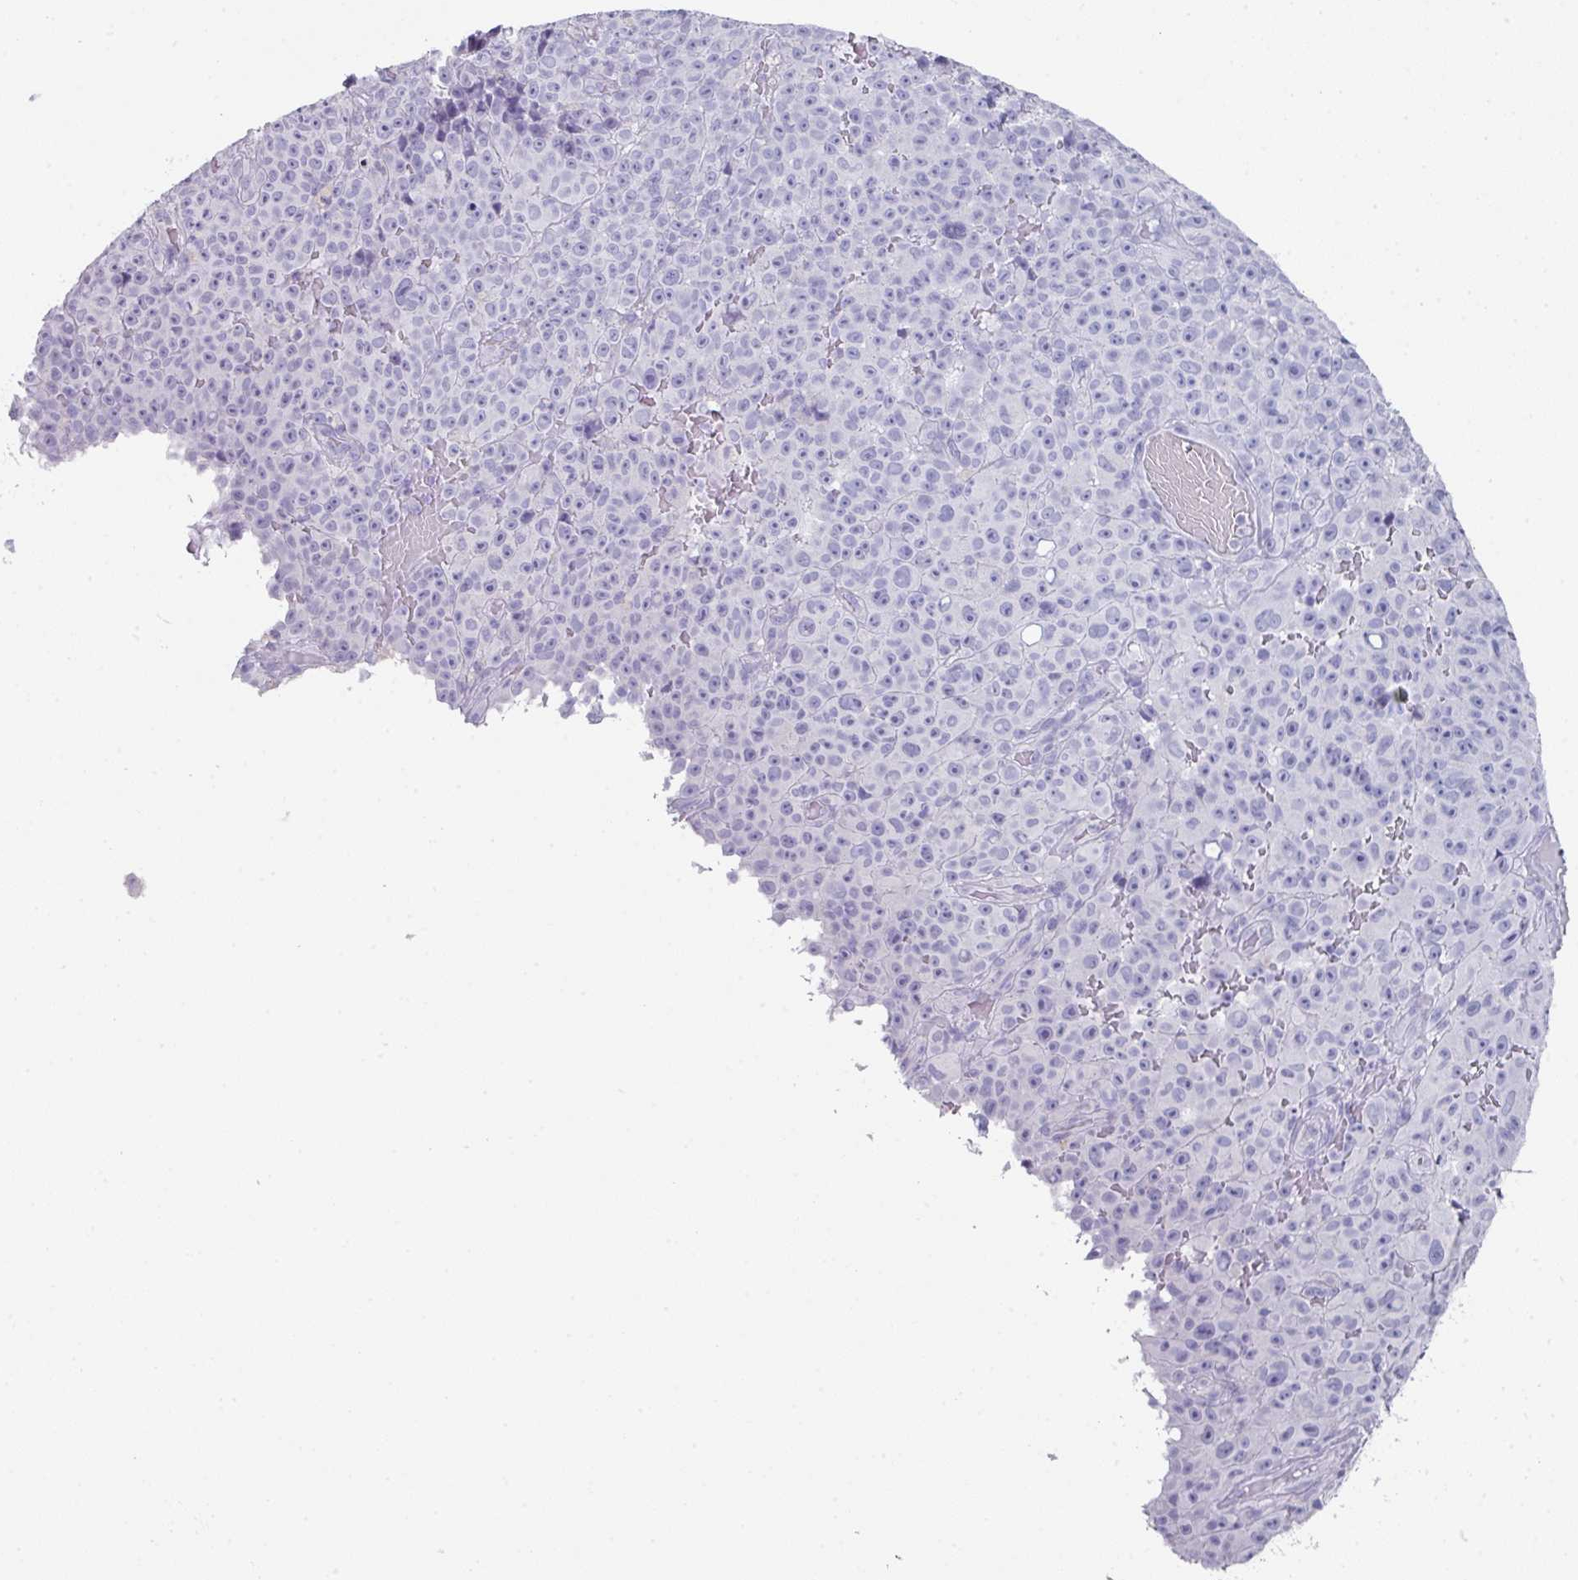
{"staining": {"intensity": "negative", "quantity": "none", "location": "none"}, "tissue": "melanoma", "cell_type": "Tumor cells", "image_type": "cancer", "snomed": [{"axis": "morphology", "description": "Malignant melanoma, NOS"}, {"axis": "topography", "description": "Skin"}], "caption": "Malignant melanoma was stained to show a protein in brown. There is no significant positivity in tumor cells.", "gene": "PEX10", "patient": {"sex": "female", "age": 82}}